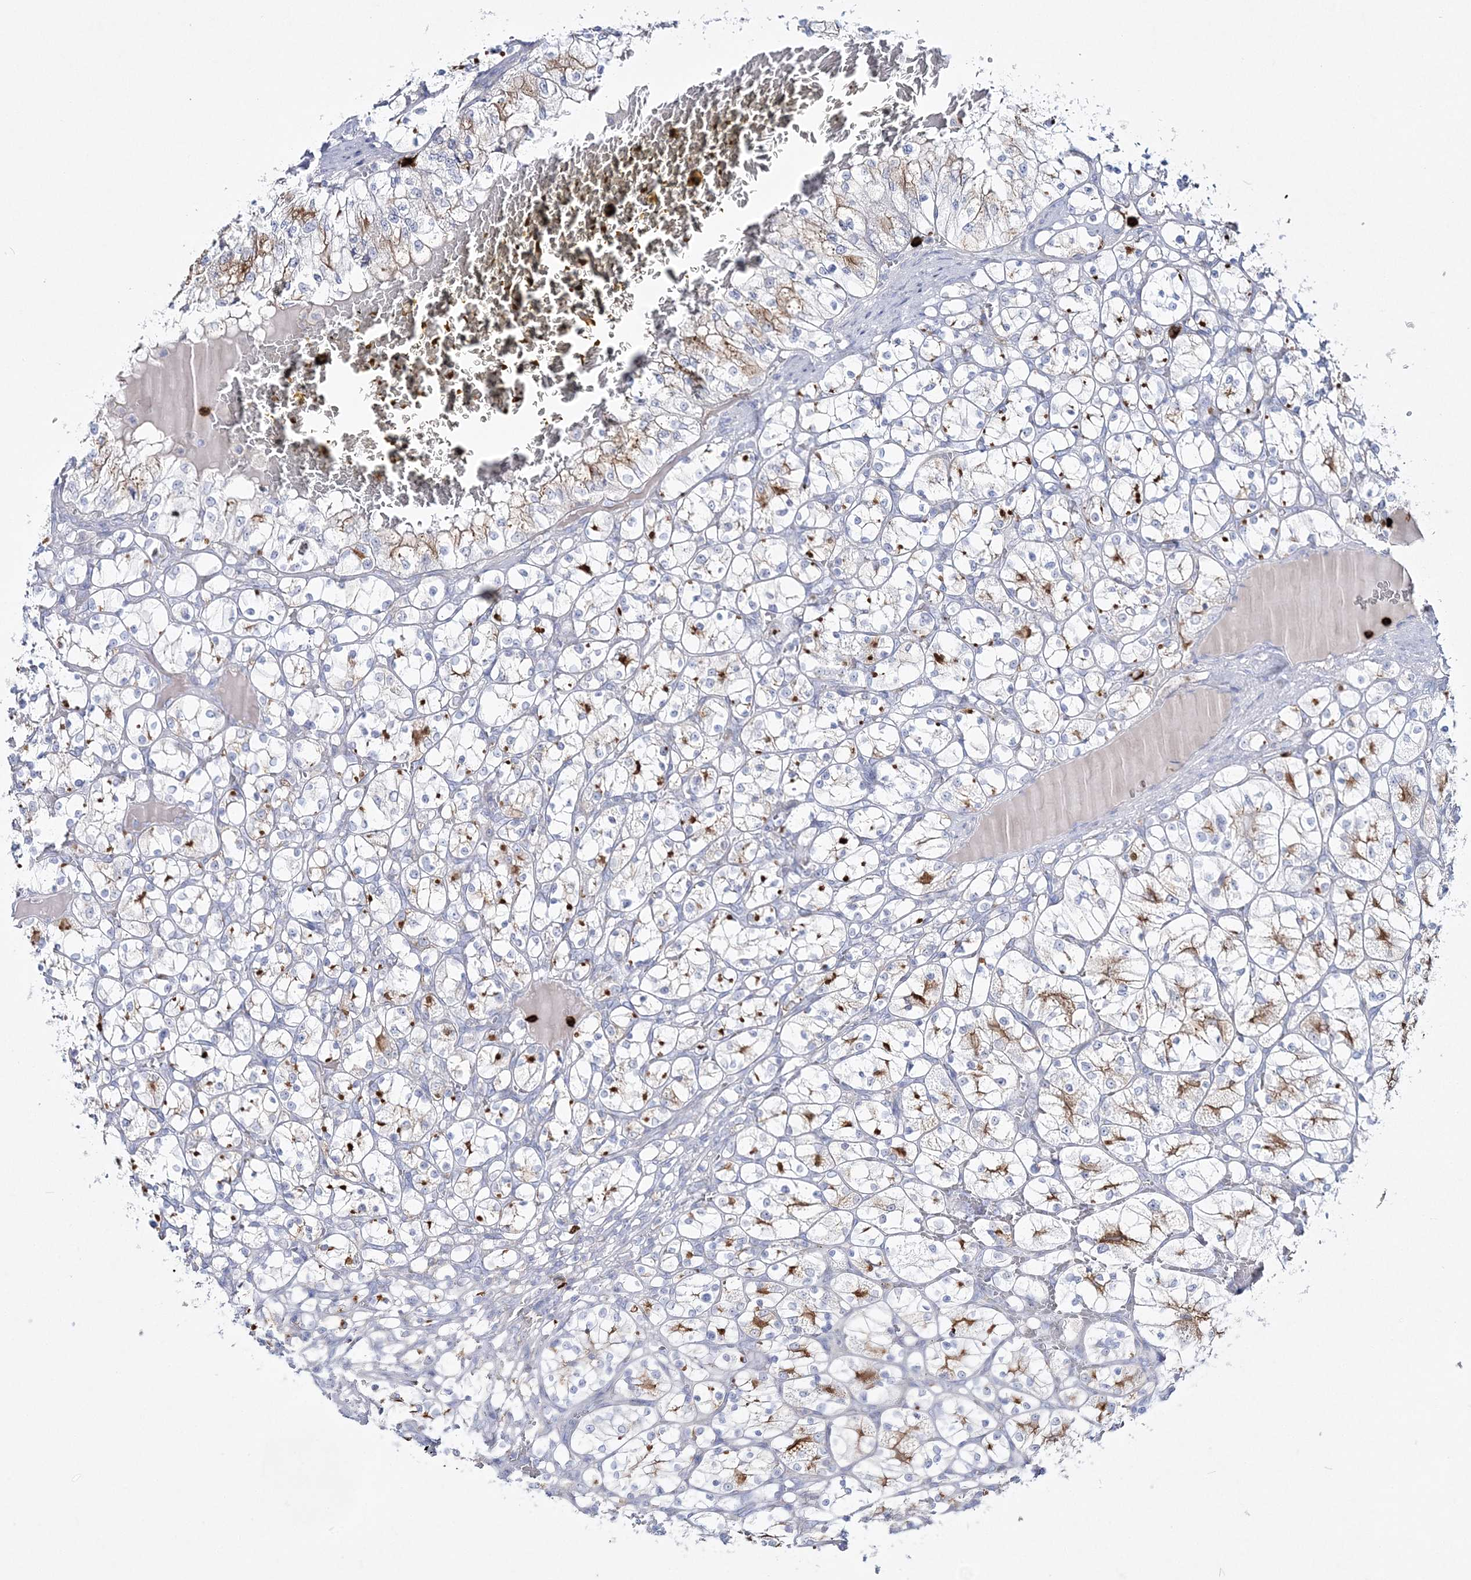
{"staining": {"intensity": "moderate", "quantity": "25%-75%", "location": "cytoplasmic/membranous"}, "tissue": "renal cancer", "cell_type": "Tumor cells", "image_type": "cancer", "snomed": [{"axis": "morphology", "description": "Adenocarcinoma, NOS"}, {"axis": "topography", "description": "Kidney"}], "caption": "DAB immunohistochemical staining of adenocarcinoma (renal) shows moderate cytoplasmic/membranous protein expression in approximately 25%-75% of tumor cells.", "gene": "WDSUB1", "patient": {"sex": "female", "age": 69}}